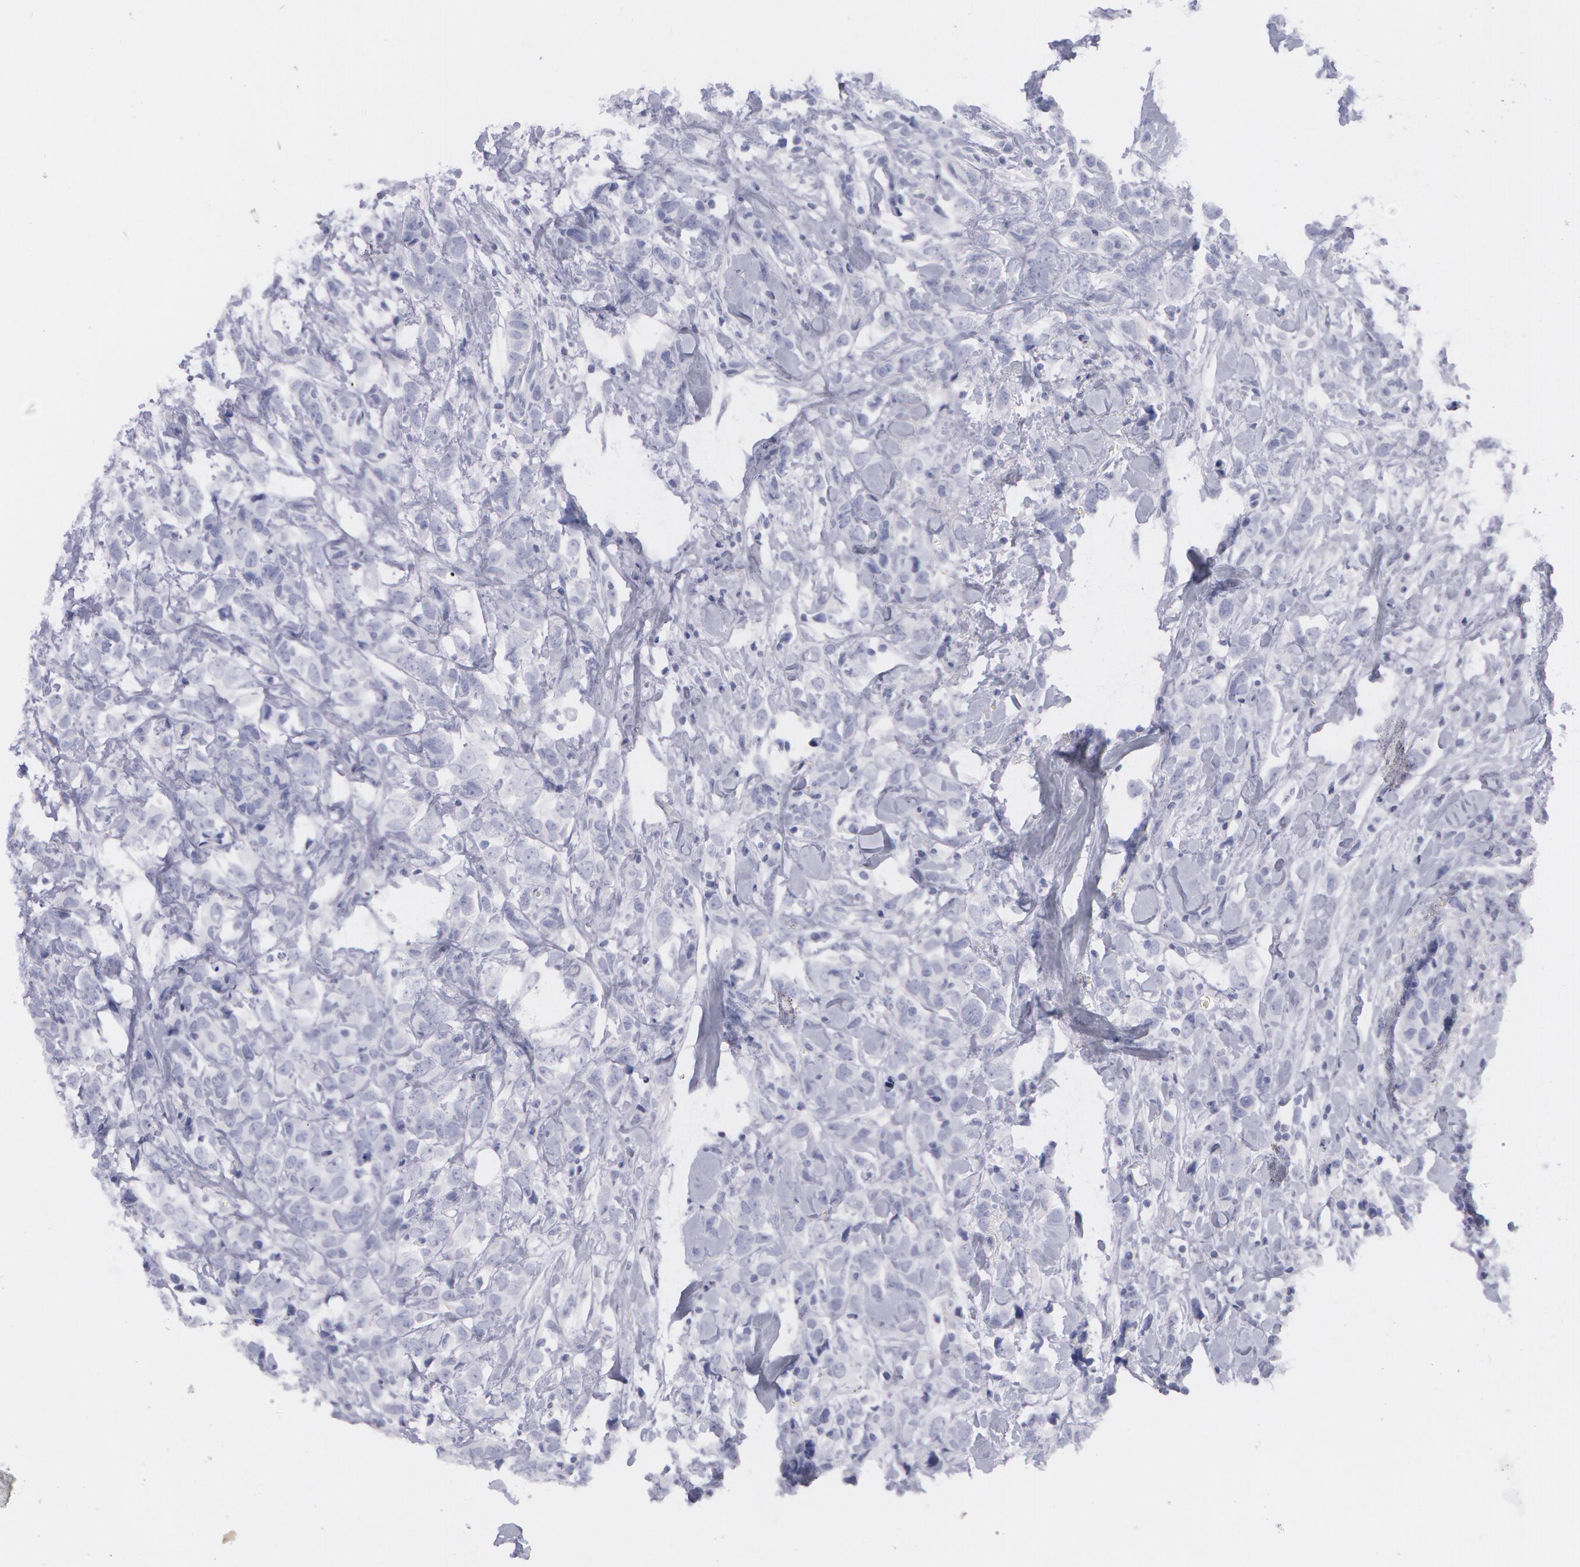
{"staining": {"intensity": "negative", "quantity": "none", "location": "none"}, "tissue": "breast cancer", "cell_type": "Tumor cells", "image_type": "cancer", "snomed": [{"axis": "morphology", "description": "Lobular carcinoma"}, {"axis": "topography", "description": "Breast"}], "caption": "Human breast lobular carcinoma stained for a protein using IHC shows no positivity in tumor cells.", "gene": "AMACR", "patient": {"sex": "female", "age": 57}}